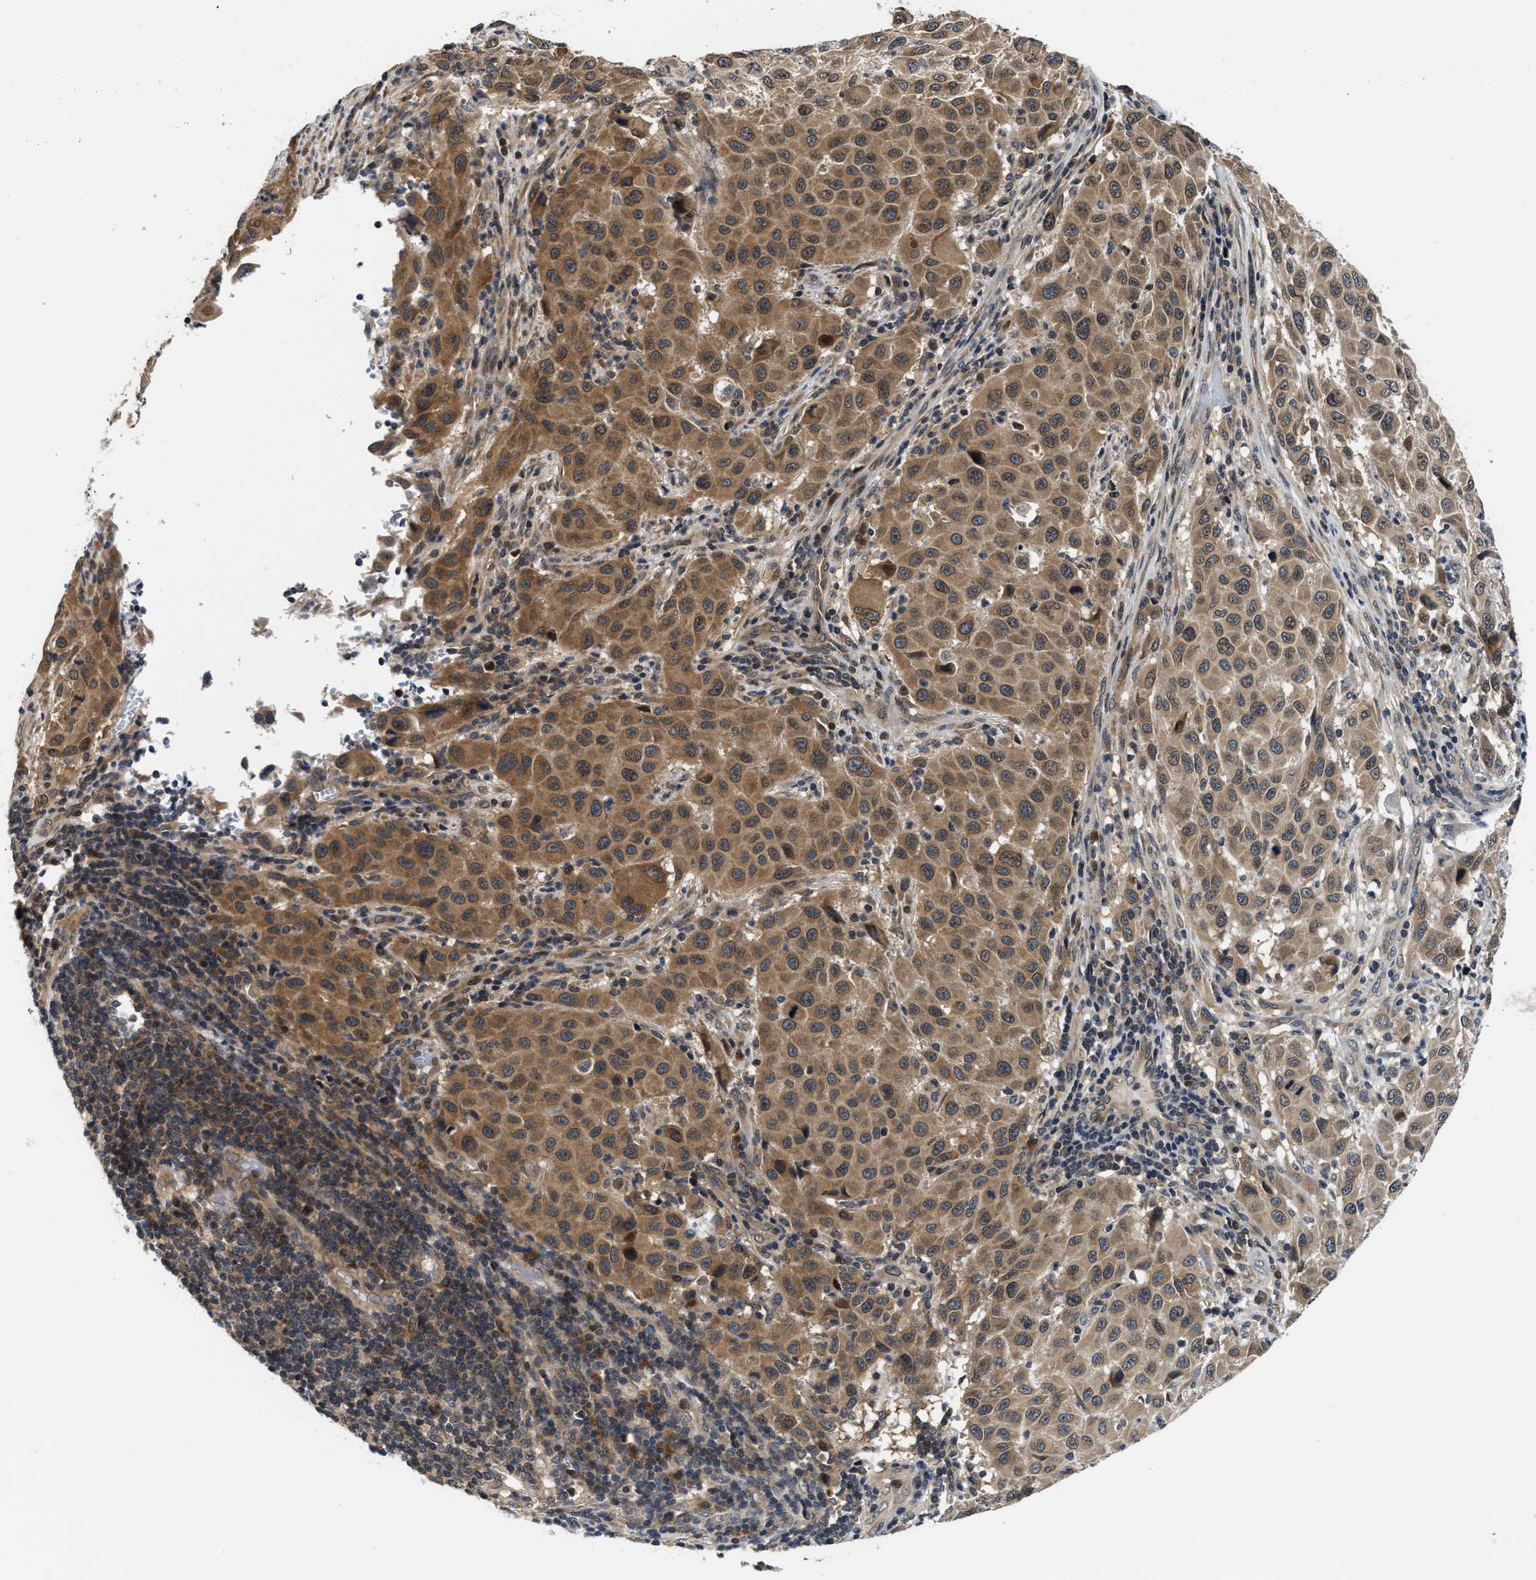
{"staining": {"intensity": "moderate", "quantity": ">75%", "location": "cytoplasmic/membranous"}, "tissue": "melanoma", "cell_type": "Tumor cells", "image_type": "cancer", "snomed": [{"axis": "morphology", "description": "Malignant melanoma, Metastatic site"}, {"axis": "topography", "description": "Lymph node"}], "caption": "Approximately >75% of tumor cells in human melanoma reveal moderate cytoplasmic/membranous protein expression as visualized by brown immunohistochemical staining.", "gene": "RAB29", "patient": {"sex": "male", "age": 61}}